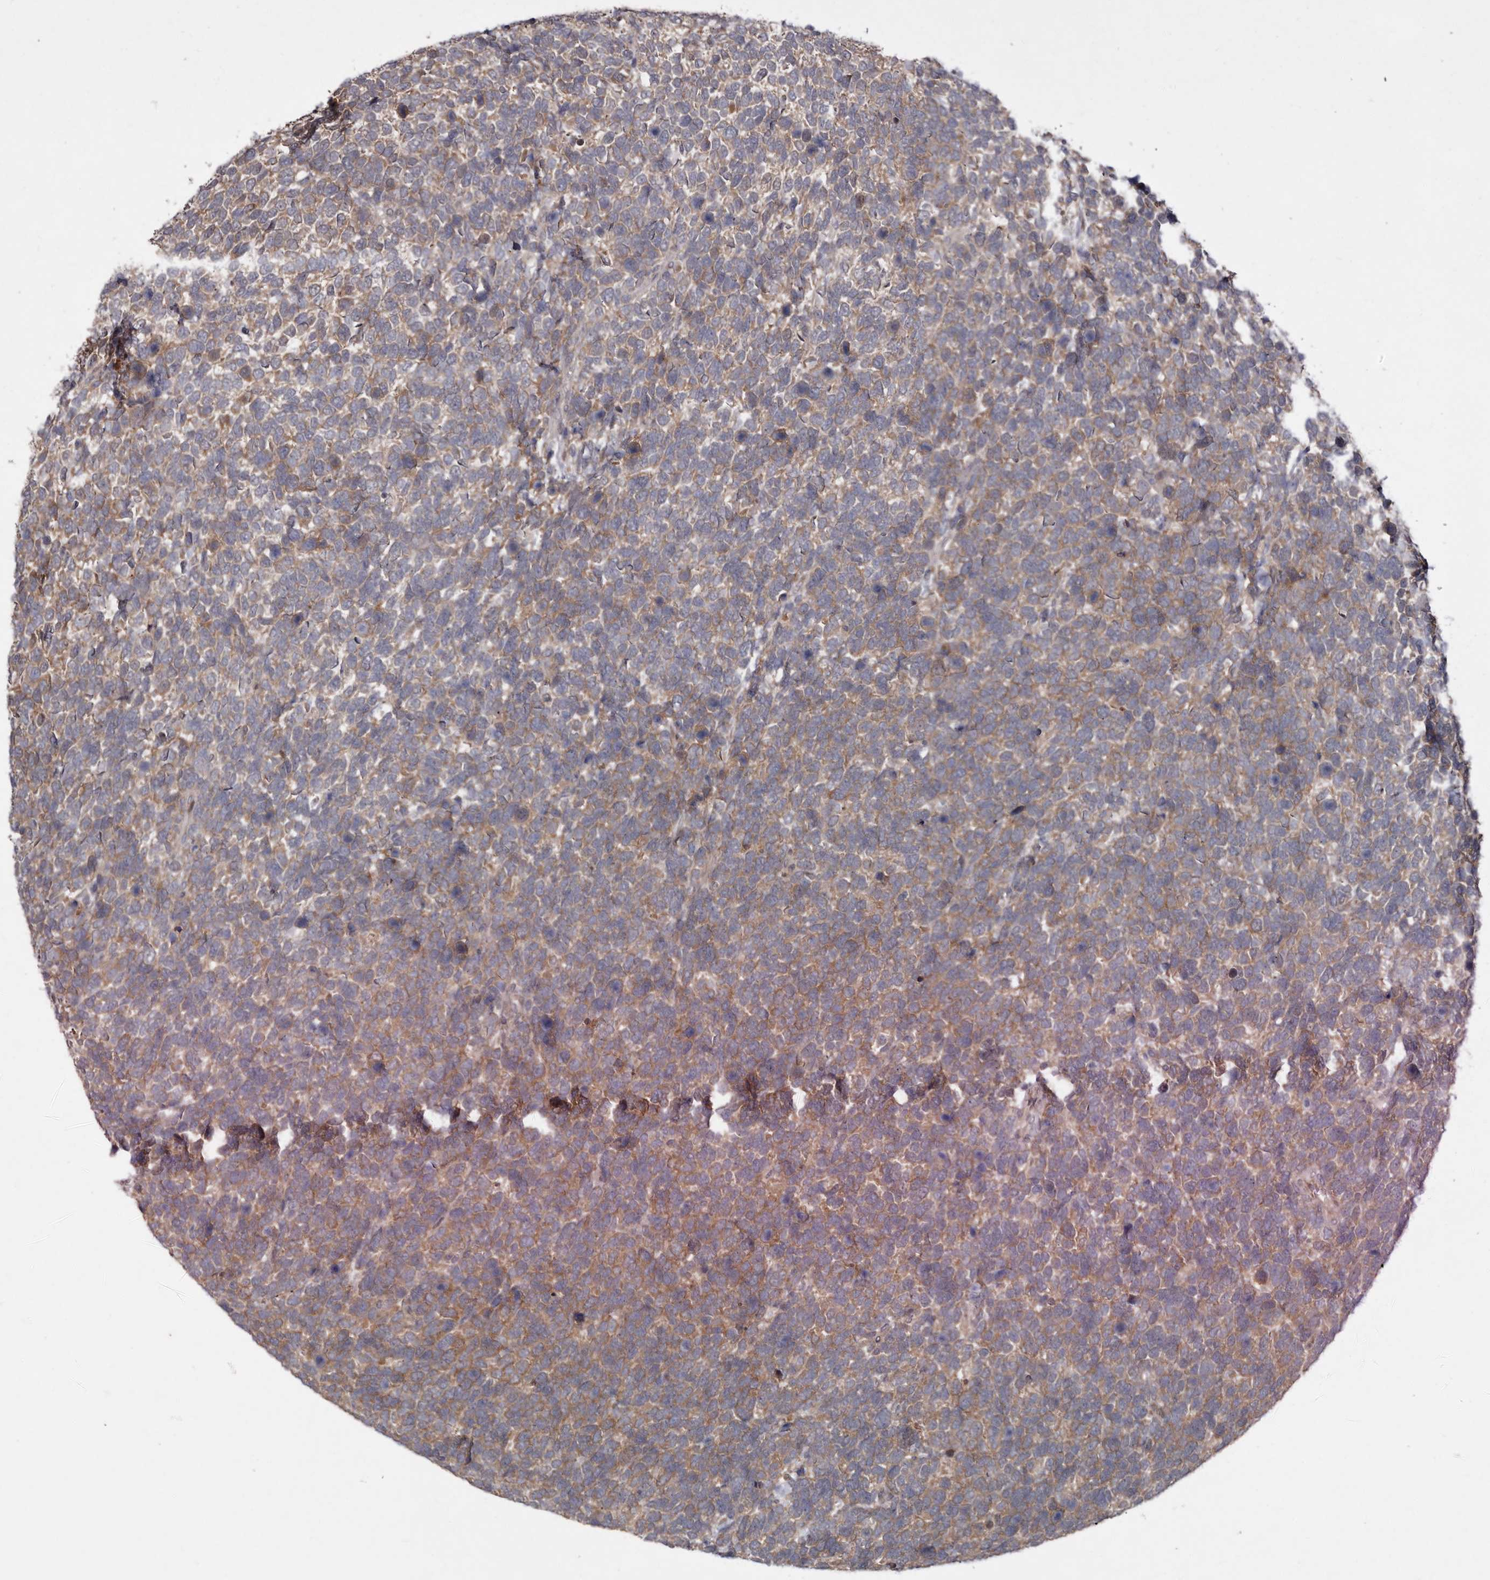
{"staining": {"intensity": "moderate", "quantity": ">75%", "location": "cytoplasmic/membranous"}, "tissue": "urothelial cancer", "cell_type": "Tumor cells", "image_type": "cancer", "snomed": [{"axis": "morphology", "description": "Urothelial carcinoma, High grade"}, {"axis": "topography", "description": "Urinary bladder"}], "caption": "IHC of human urothelial carcinoma (high-grade) demonstrates medium levels of moderate cytoplasmic/membranous positivity in approximately >75% of tumor cells.", "gene": "CHML", "patient": {"sex": "female", "age": 82}}